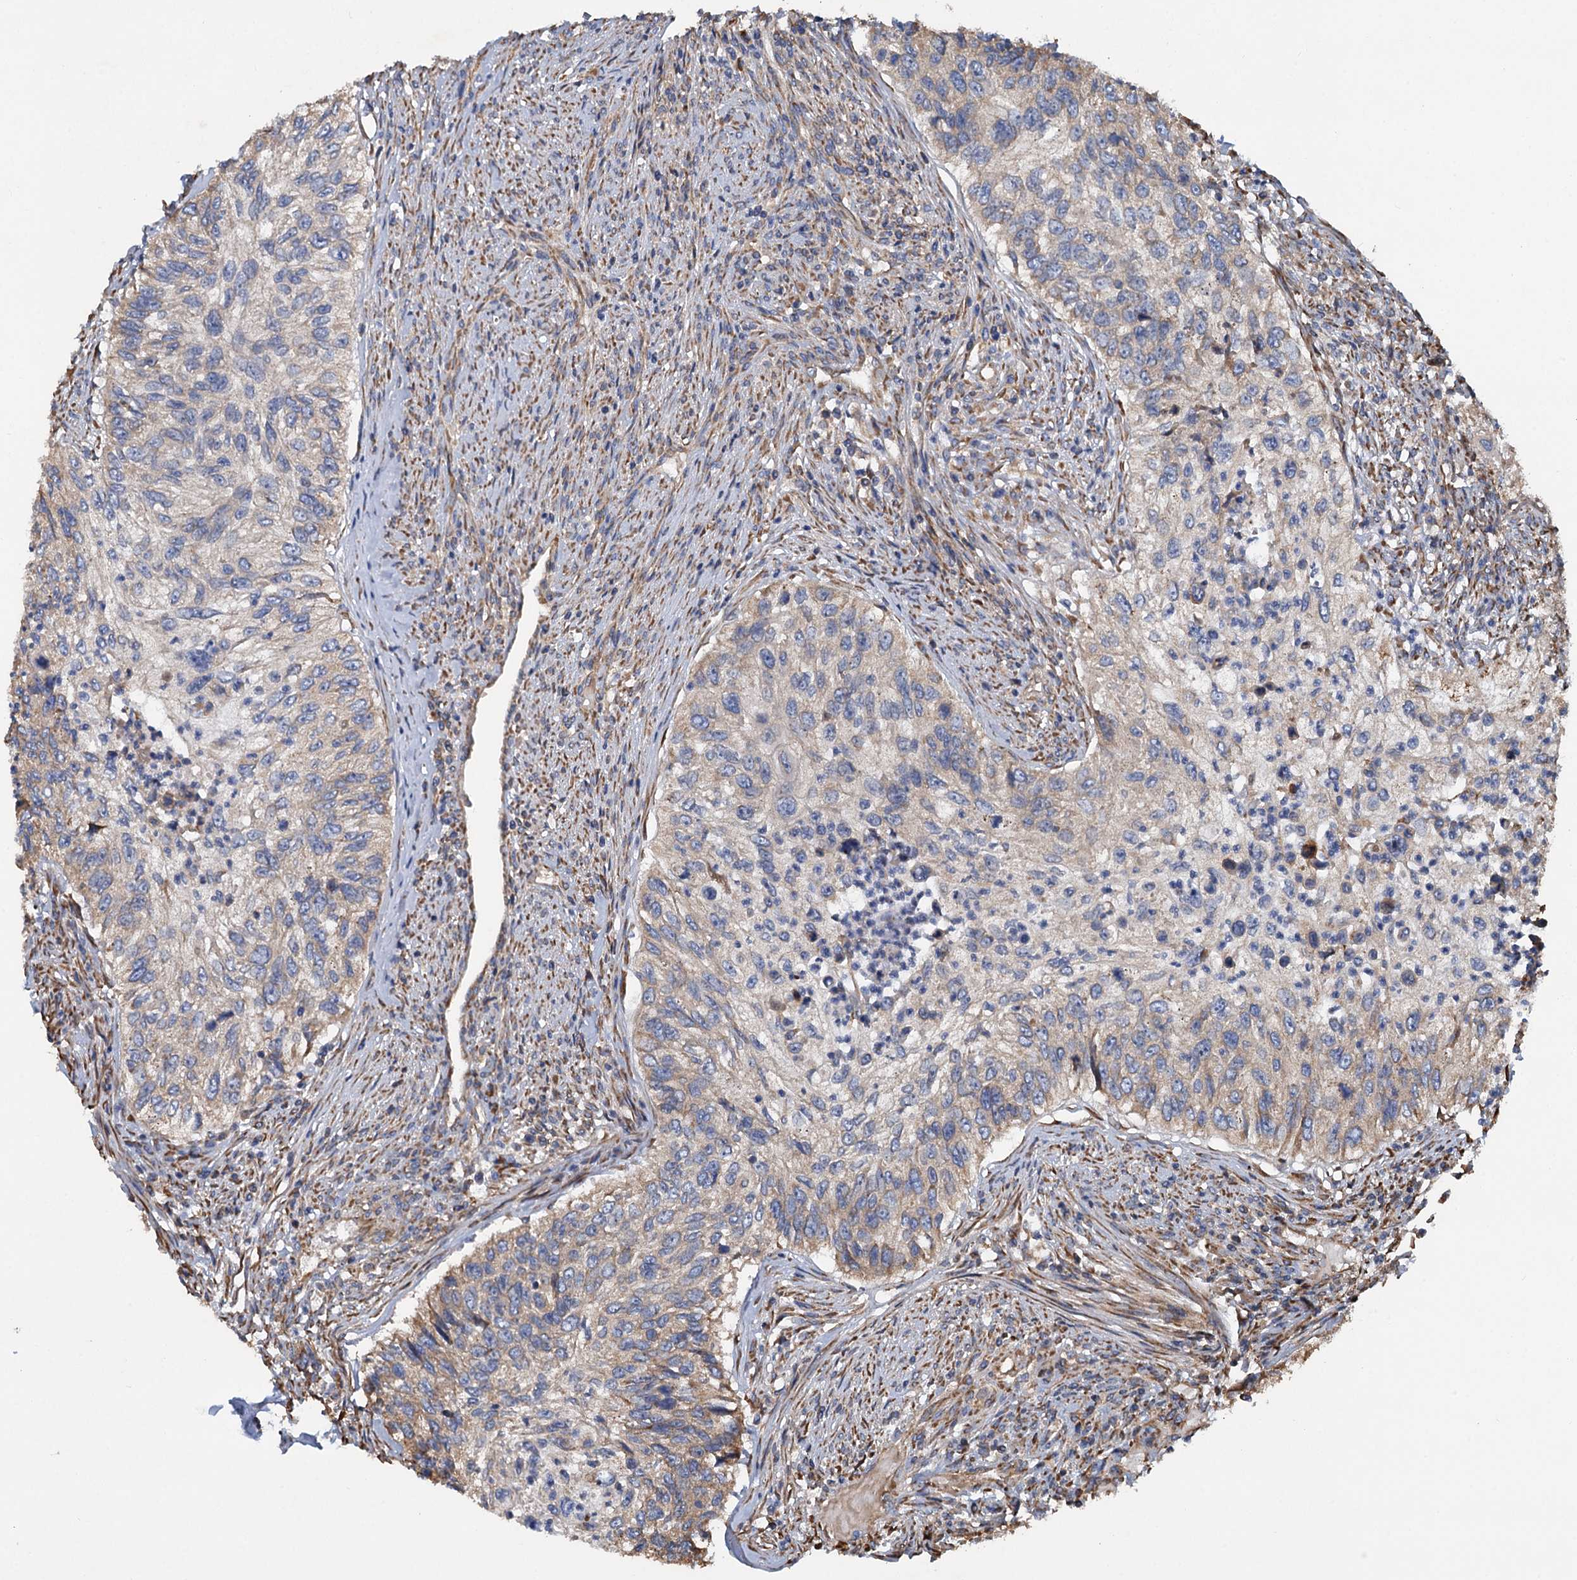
{"staining": {"intensity": "moderate", "quantity": "<25%", "location": "cytoplasmic/membranous"}, "tissue": "urothelial cancer", "cell_type": "Tumor cells", "image_type": "cancer", "snomed": [{"axis": "morphology", "description": "Urothelial carcinoma, High grade"}, {"axis": "topography", "description": "Urinary bladder"}], "caption": "Immunohistochemical staining of human urothelial cancer shows moderate cytoplasmic/membranous protein staining in about <25% of tumor cells.", "gene": "LINS1", "patient": {"sex": "female", "age": 60}}